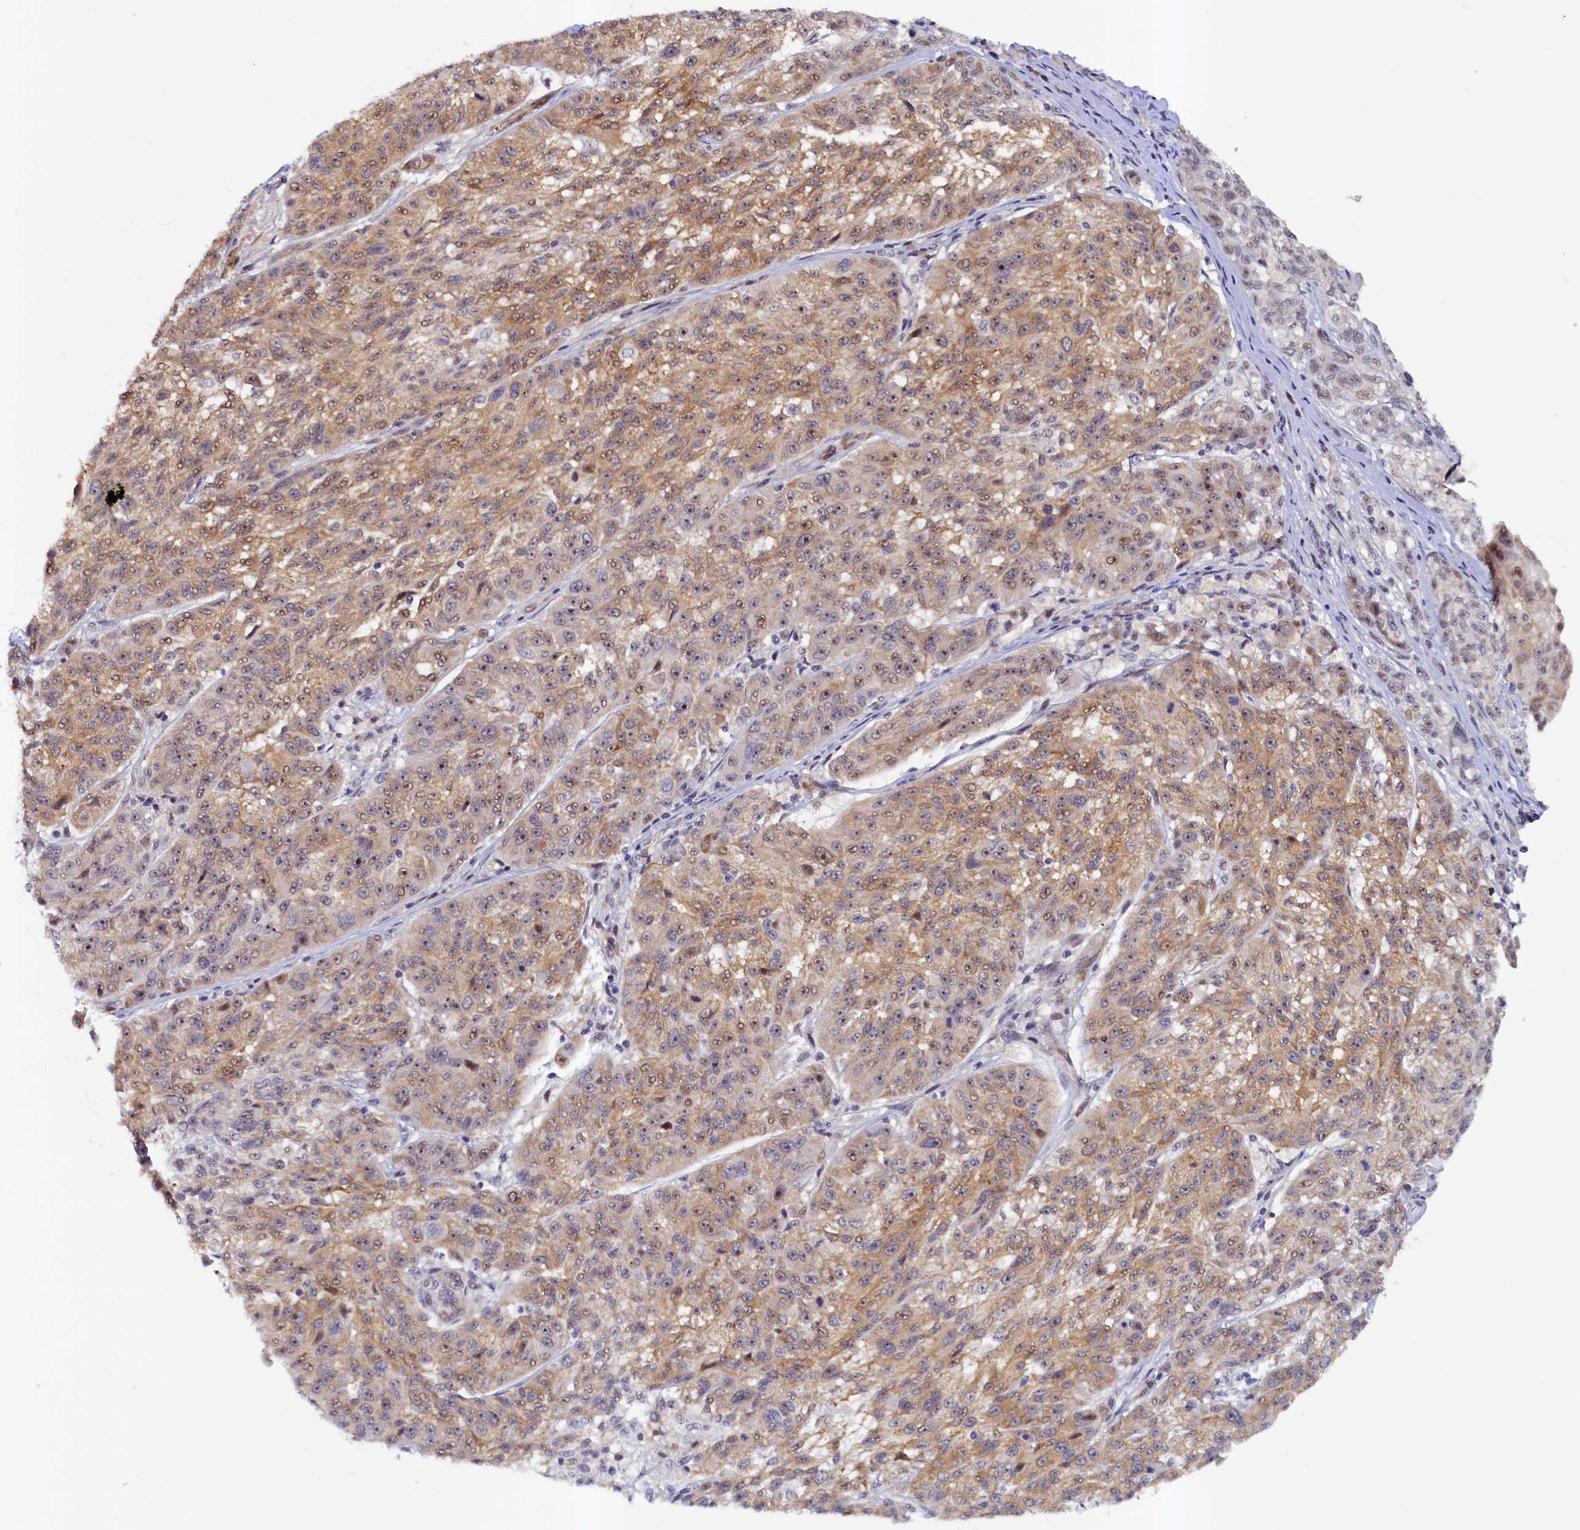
{"staining": {"intensity": "moderate", "quantity": "25%-75%", "location": "cytoplasmic/membranous,nuclear"}, "tissue": "melanoma", "cell_type": "Tumor cells", "image_type": "cancer", "snomed": [{"axis": "morphology", "description": "Malignant melanoma, NOS"}, {"axis": "topography", "description": "Skin"}], "caption": "Immunohistochemistry of malignant melanoma demonstrates medium levels of moderate cytoplasmic/membranous and nuclear expression in about 25%-75% of tumor cells.", "gene": "PACSIN3", "patient": {"sex": "male", "age": 53}}